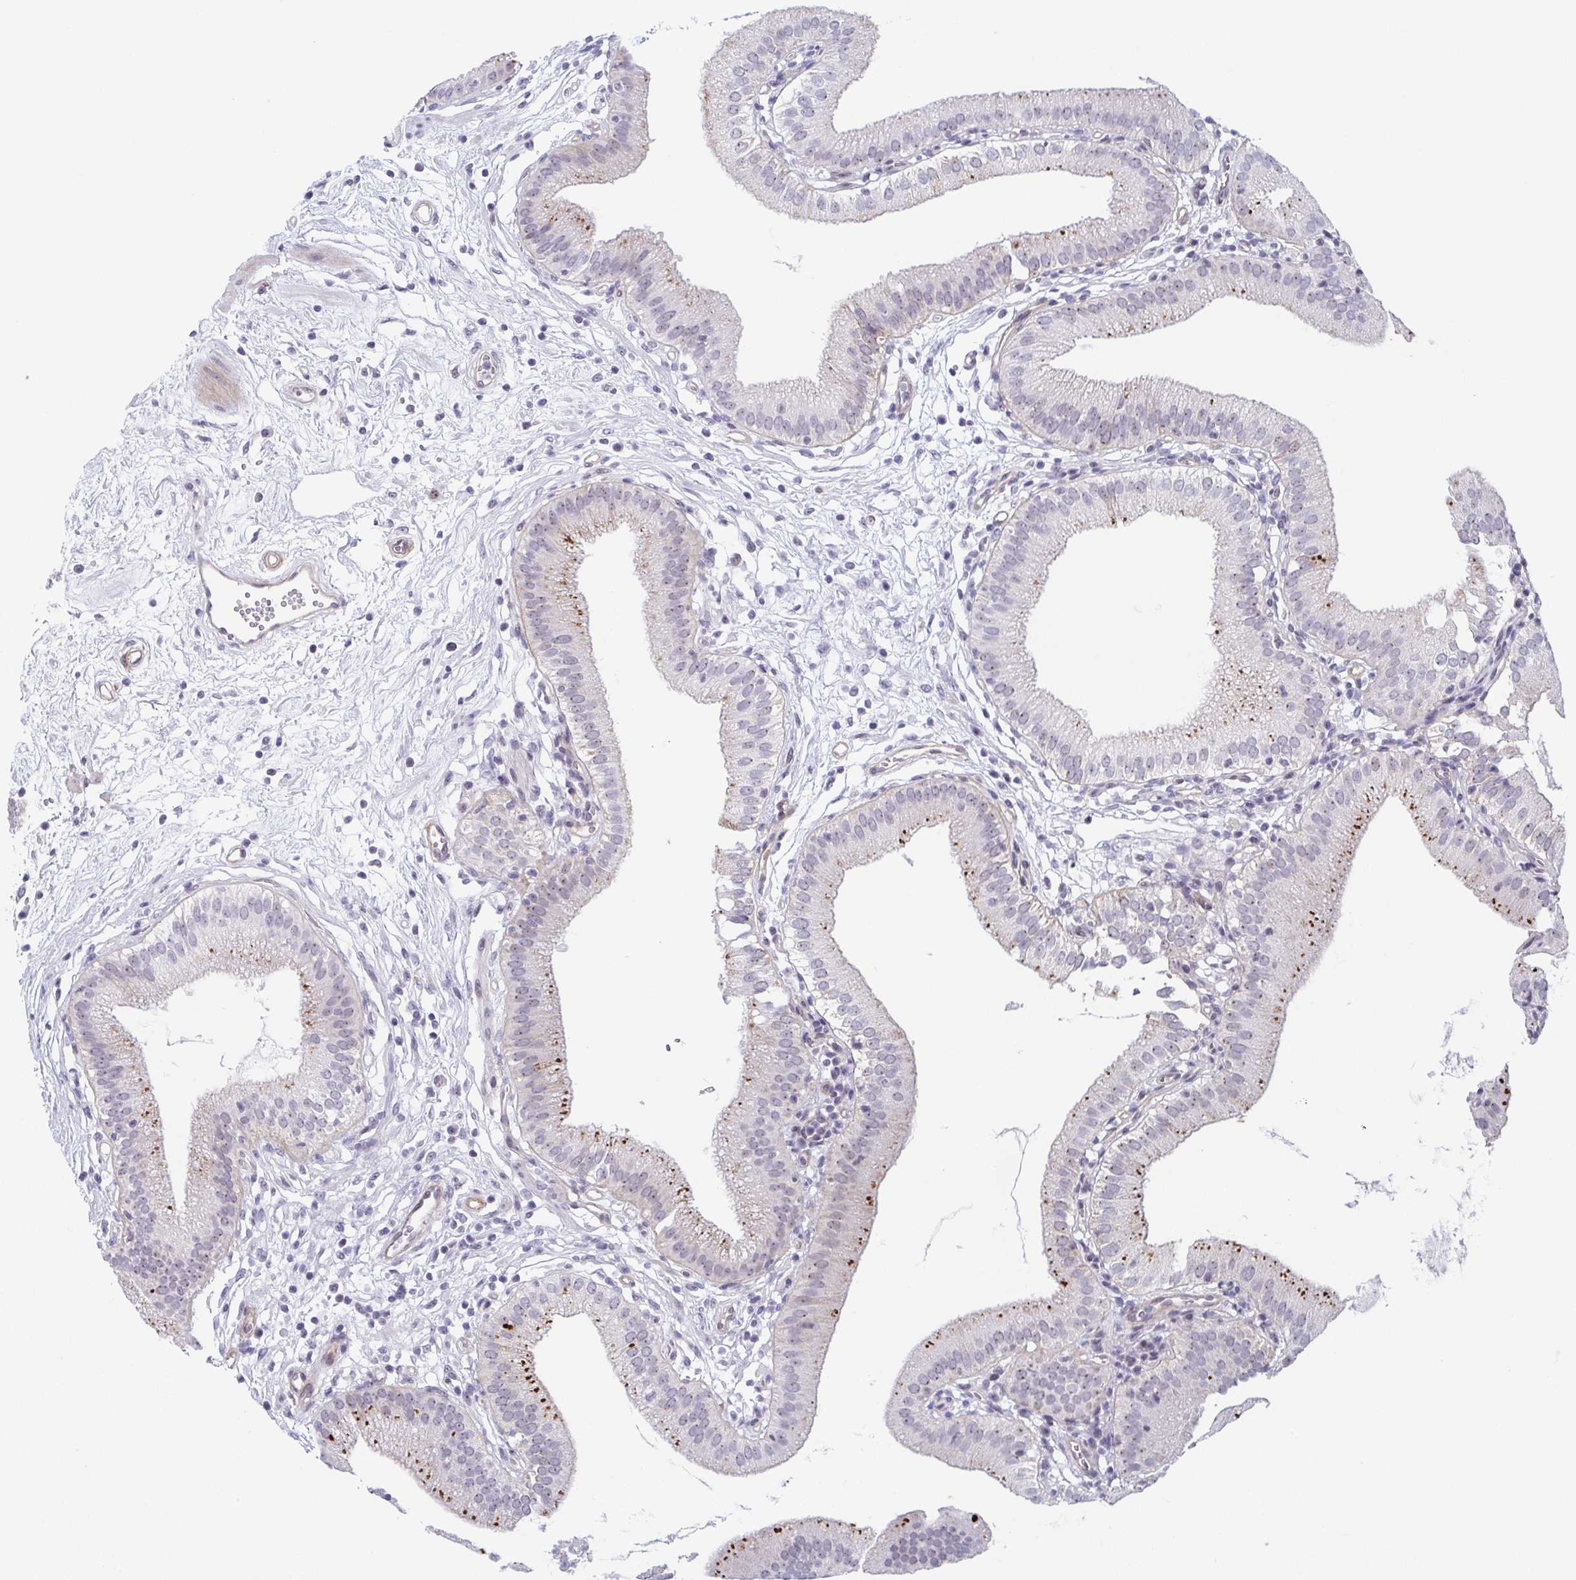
{"staining": {"intensity": "strong", "quantity": "<25%", "location": "cytoplasmic/membranous"}, "tissue": "gallbladder", "cell_type": "Glandular cells", "image_type": "normal", "snomed": [{"axis": "morphology", "description": "Normal tissue, NOS"}, {"axis": "topography", "description": "Gallbladder"}], "caption": "The immunohistochemical stain highlights strong cytoplasmic/membranous expression in glandular cells of unremarkable gallbladder. (Brightfield microscopy of DAB IHC at high magnification).", "gene": "EXOSC7", "patient": {"sex": "female", "age": 65}}